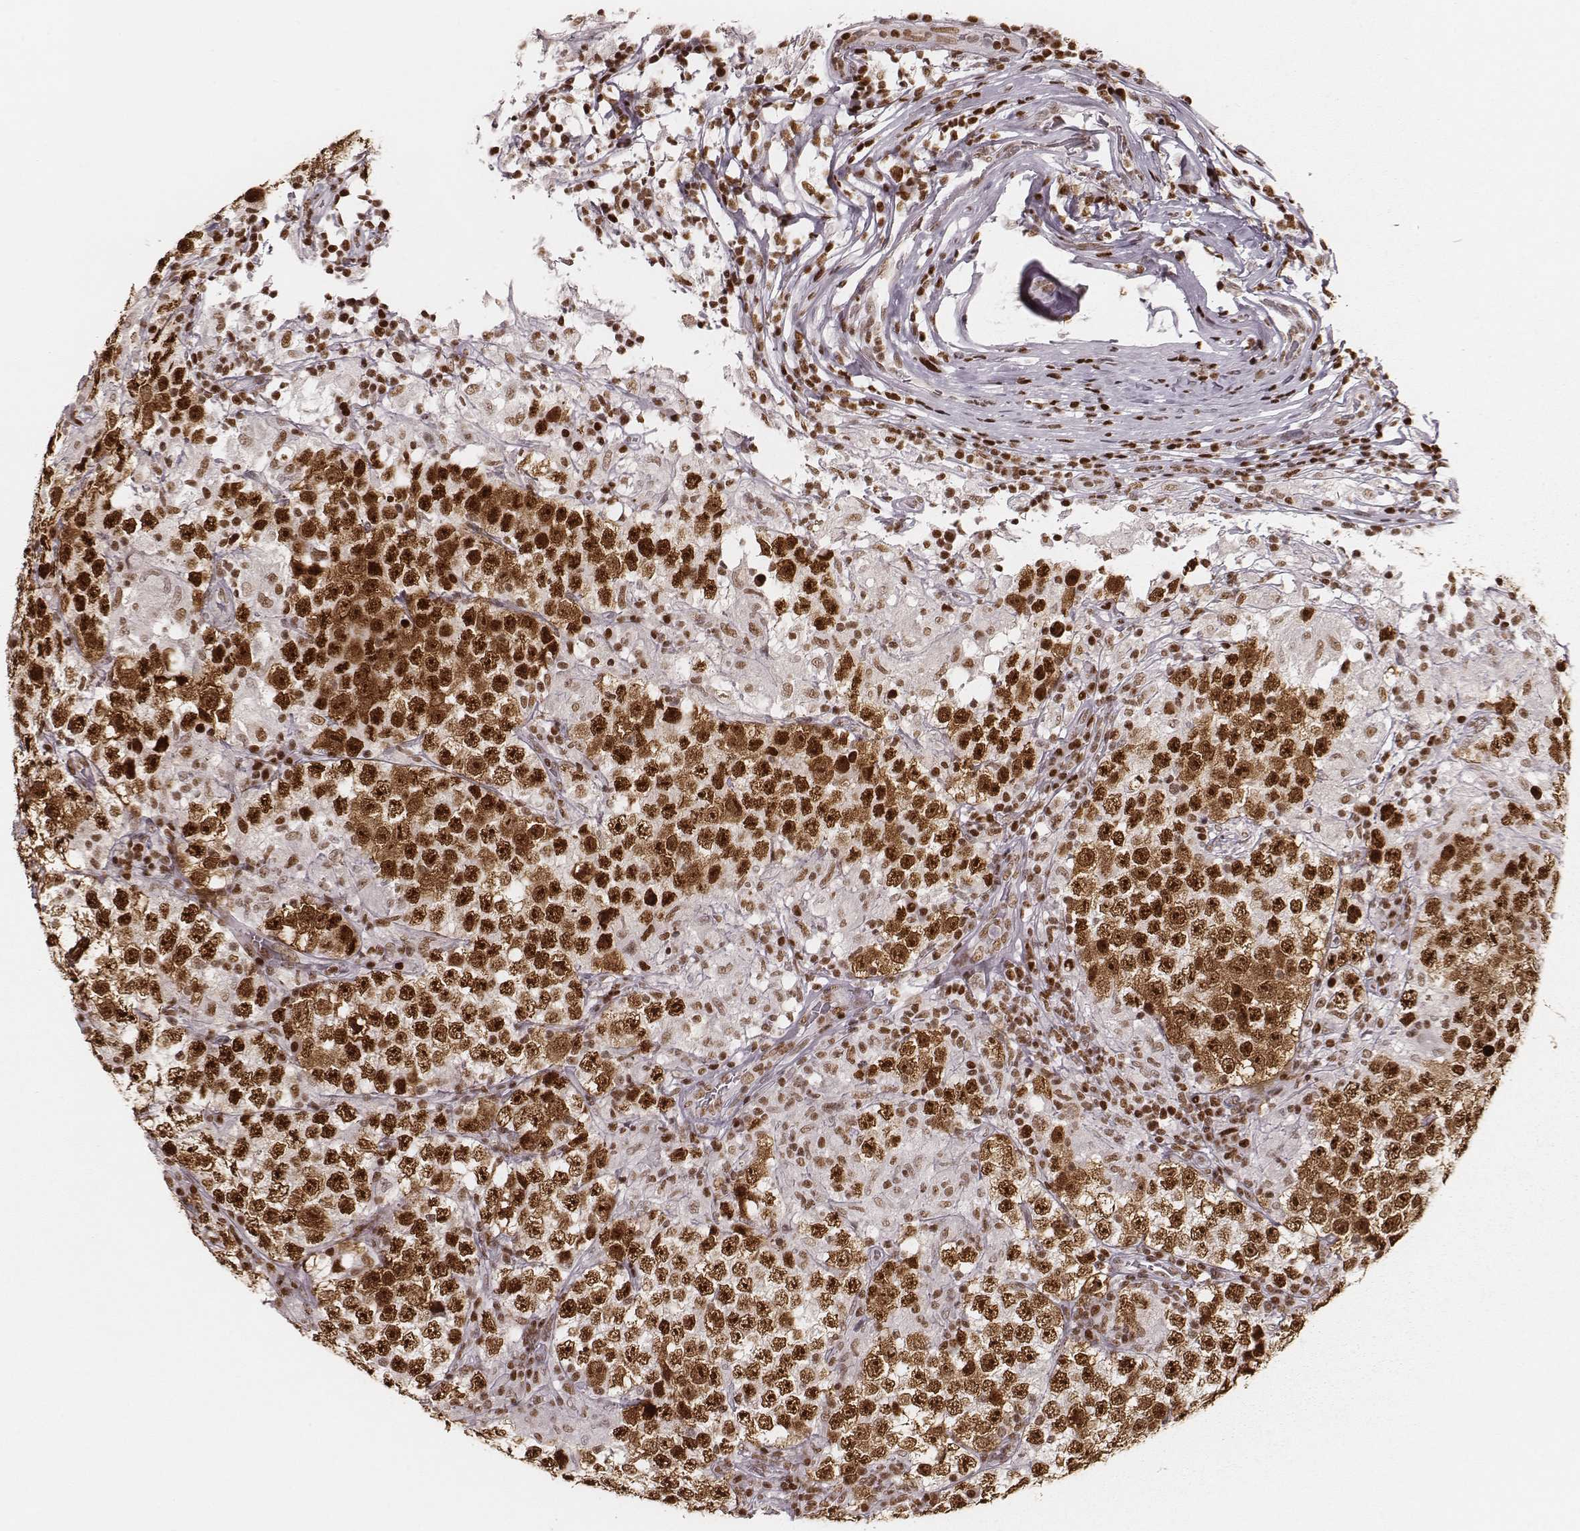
{"staining": {"intensity": "moderate", "quantity": ">75%", "location": "nuclear"}, "tissue": "testis cancer", "cell_type": "Tumor cells", "image_type": "cancer", "snomed": [{"axis": "morphology", "description": "Seminoma, NOS"}, {"axis": "morphology", "description": "Carcinoma, Embryonal, NOS"}, {"axis": "topography", "description": "Testis"}], "caption": "There is medium levels of moderate nuclear staining in tumor cells of embryonal carcinoma (testis), as demonstrated by immunohistochemical staining (brown color).", "gene": "PARP1", "patient": {"sex": "male", "age": 41}}